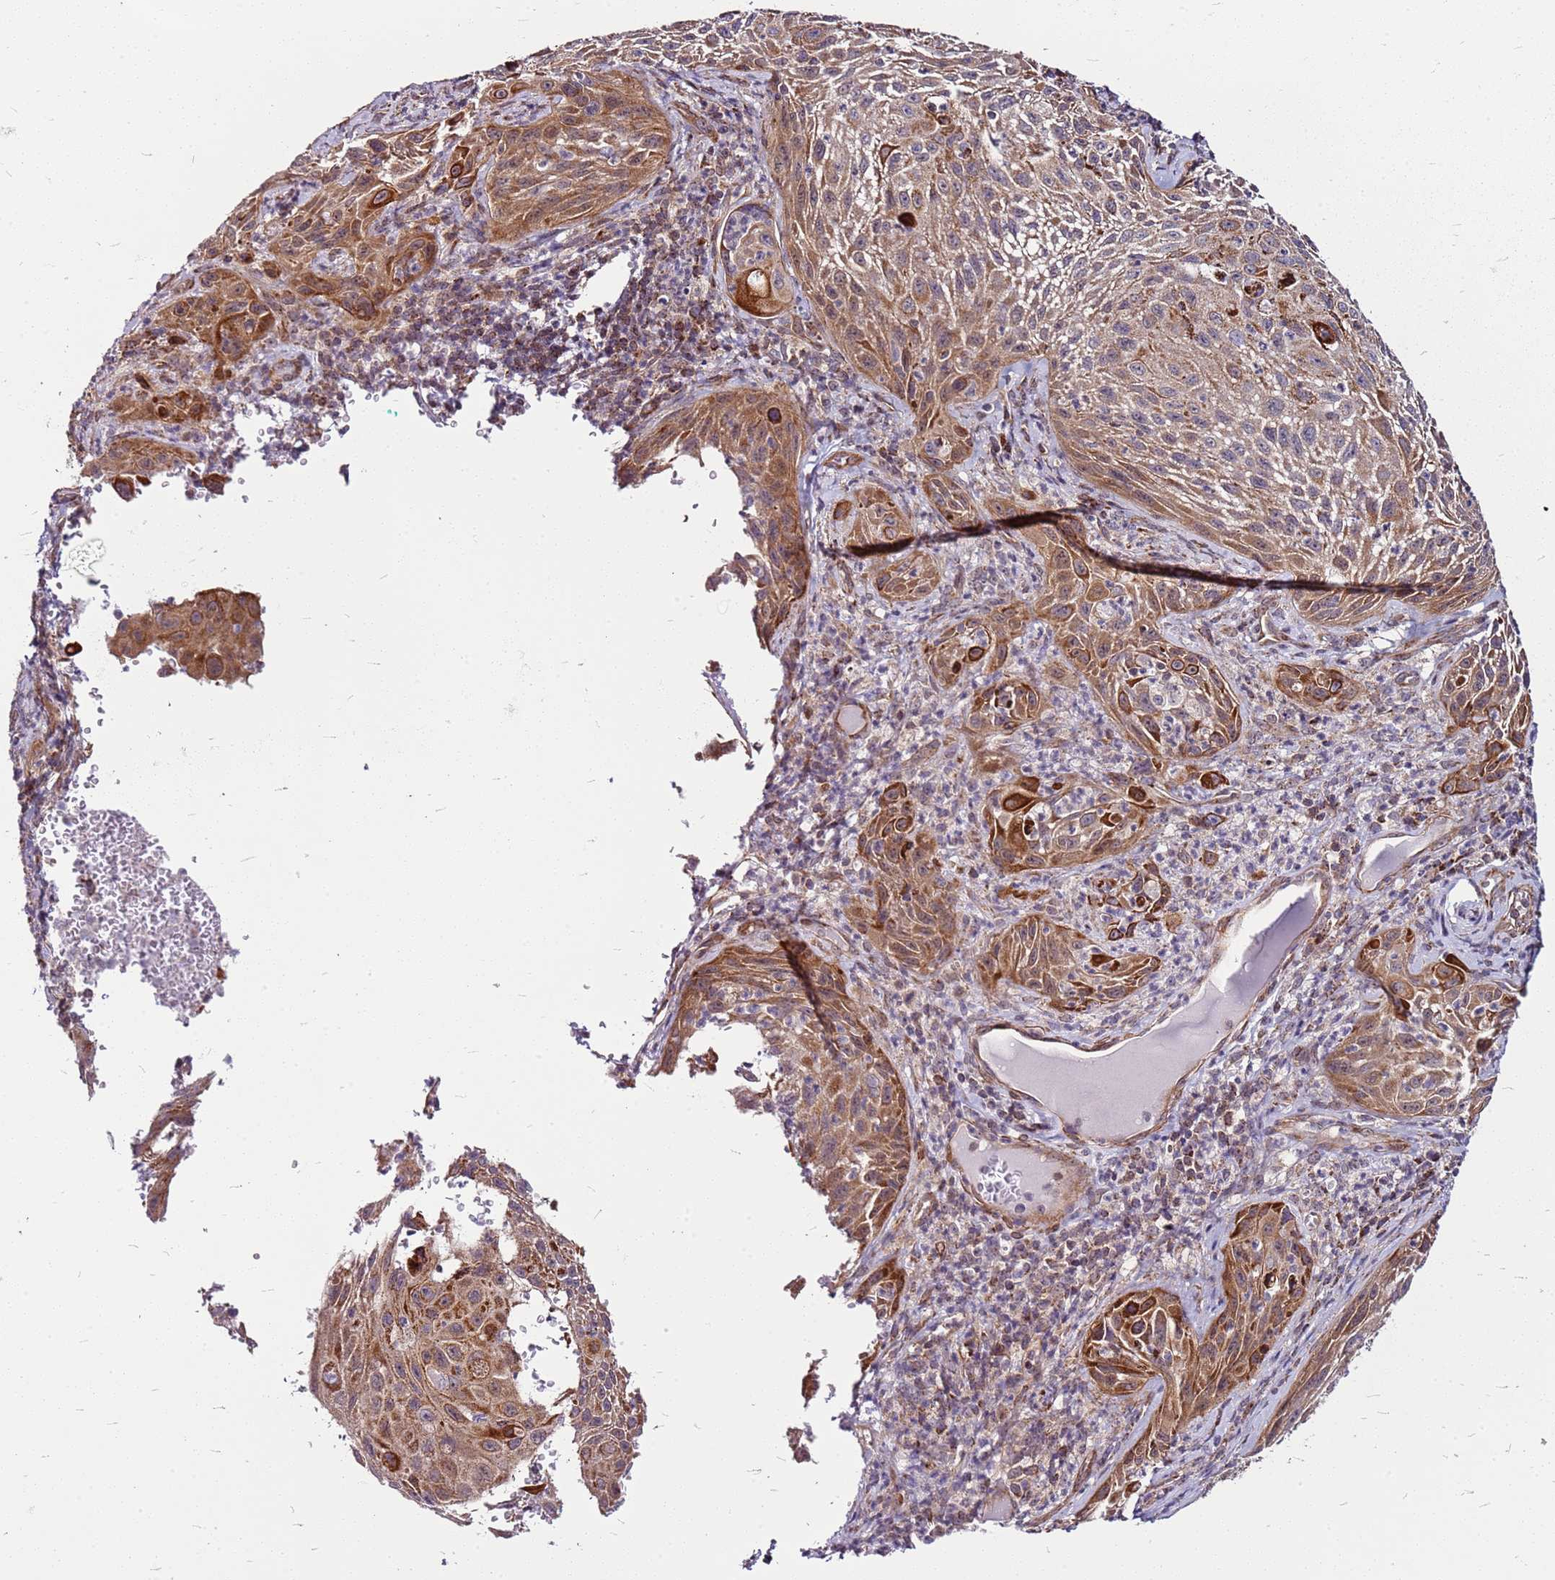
{"staining": {"intensity": "moderate", "quantity": ">75%", "location": "cytoplasmic/membranous"}, "tissue": "cervical cancer", "cell_type": "Tumor cells", "image_type": "cancer", "snomed": [{"axis": "morphology", "description": "Squamous cell carcinoma, NOS"}, {"axis": "topography", "description": "Cervix"}], "caption": "Immunohistochemistry (IHC) (DAB (3,3'-diaminobenzidine)) staining of cervical squamous cell carcinoma reveals moderate cytoplasmic/membranous protein expression in about >75% of tumor cells. (DAB IHC, brown staining for protein, blue staining for nuclei).", "gene": "OR51T1", "patient": {"sex": "female", "age": 42}}